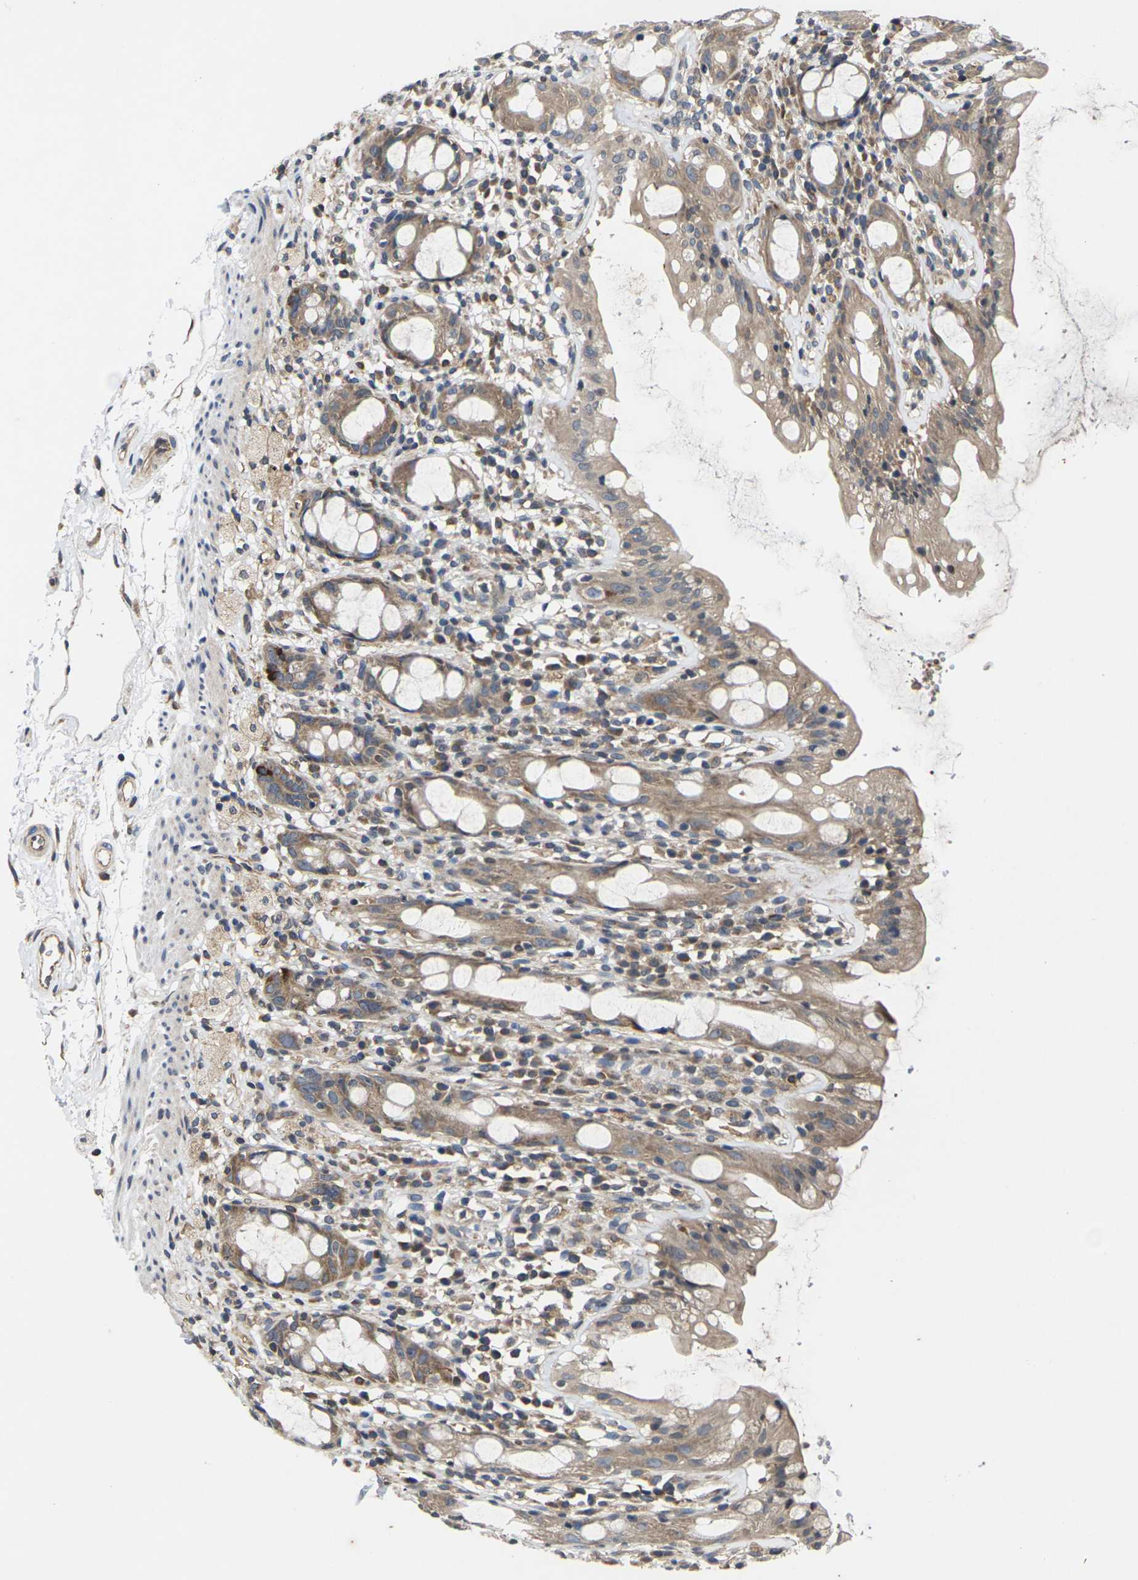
{"staining": {"intensity": "moderate", "quantity": ">75%", "location": "cytoplasmic/membranous"}, "tissue": "rectum", "cell_type": "Glandular cells", "image_type": "normal", "snomed": [{"axis": "morphology", "description": "Normal tissue, NOS"}, {"axis": "topography", "description": "Rectum"}], "caption": "A brown stain shows moderate cytoplasmic/membranous staining of a protein in glandular cells of benign human rectum. Immunohistochemistry (ihc) stains the protein of interest in brown and the nuclei are stained blue.", "gene": "DKK2", "patient": {"sex": "male", "age": 44}}